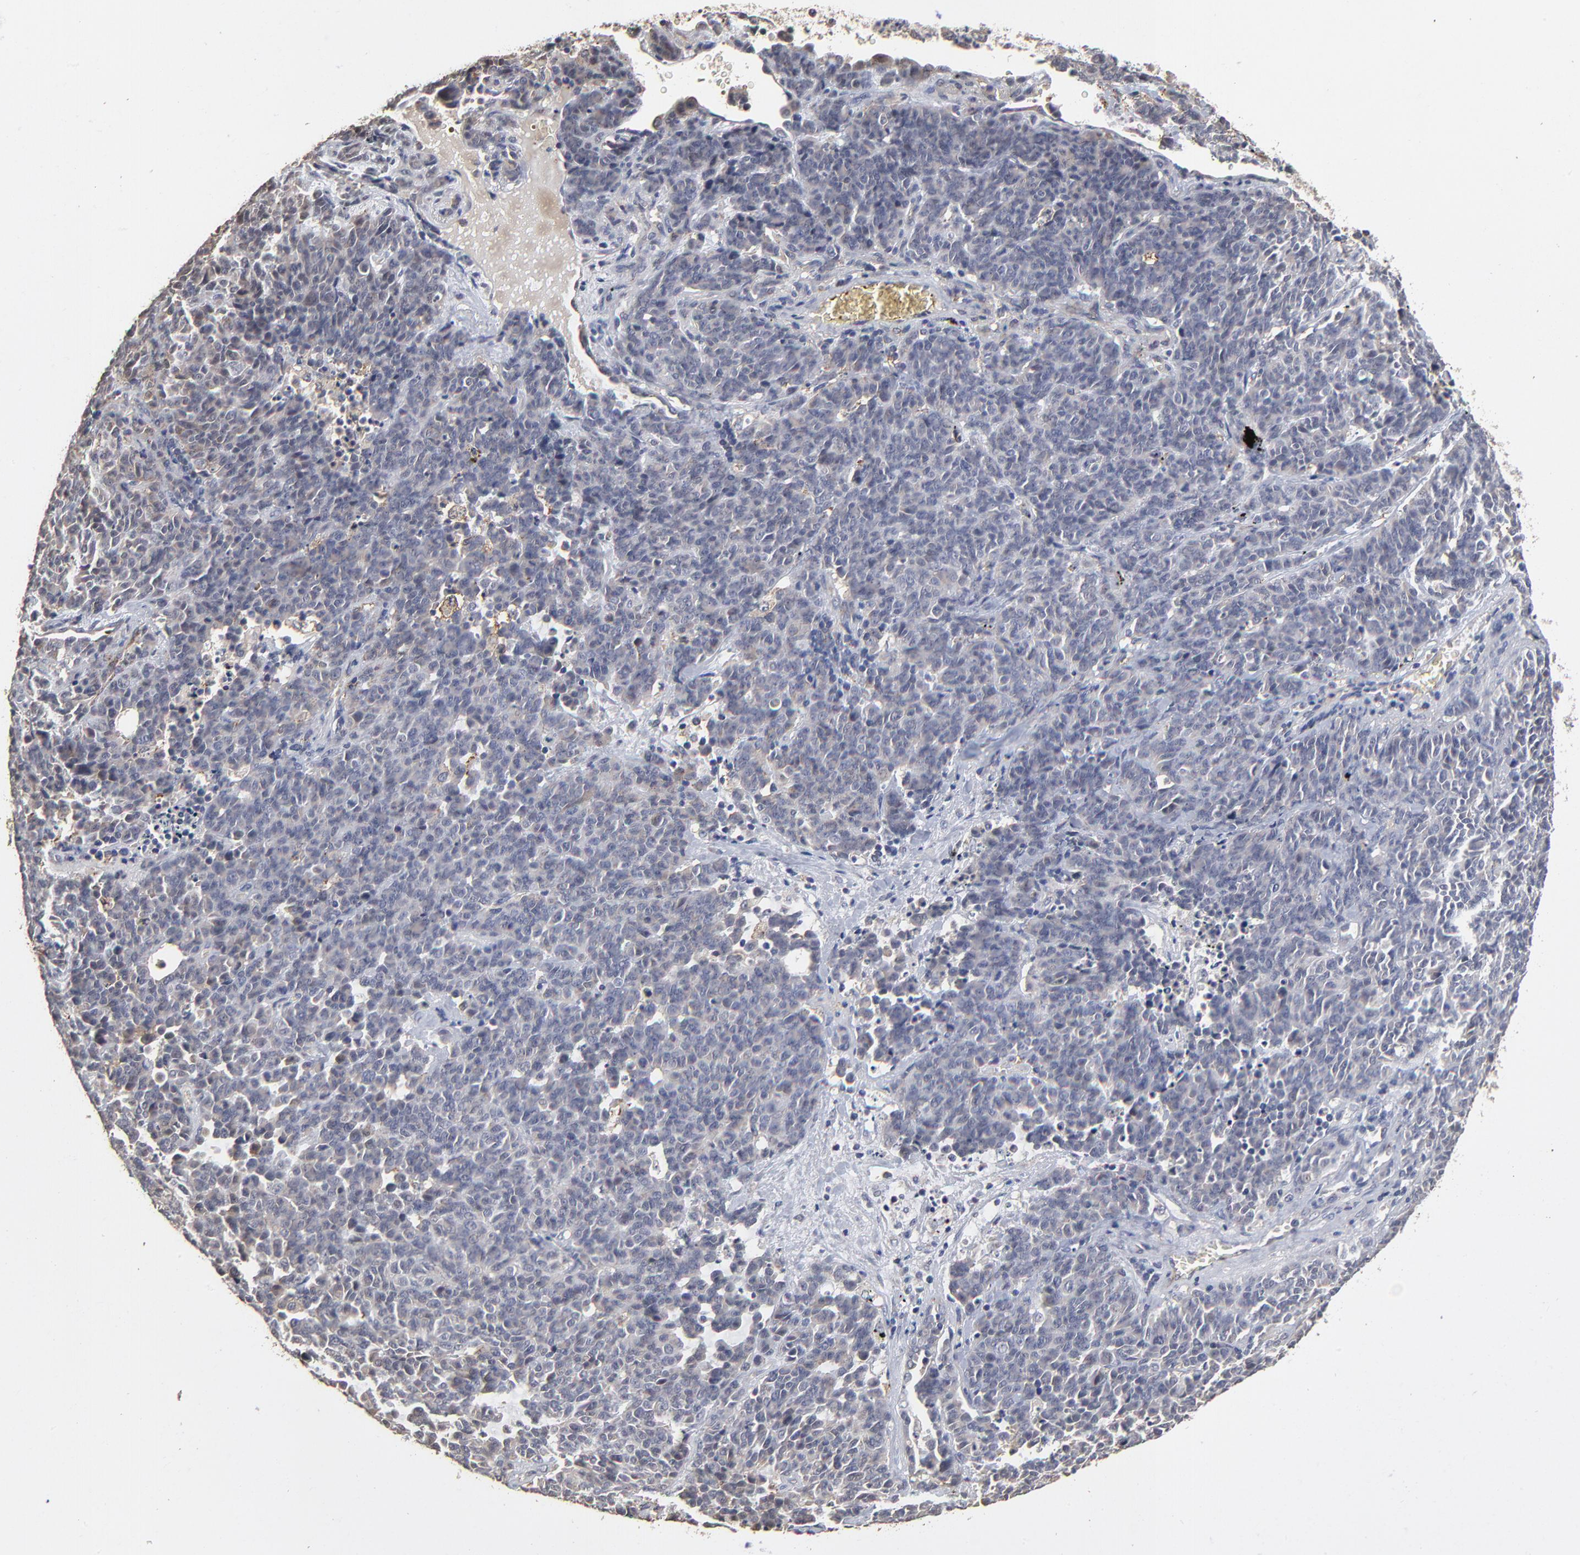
{"staining": {"intensity": "weak", "quantity": "<25%", "location": "cytoplasmic/membranous"}, "tissue": "lung cancer", "cell_type": "Tumor cells", "image_type": "cancer", "snomed": [{"axis": "morphology", "description": "Neoplasm, malignant, NOS"}, {"axis": "topography", "description": "Lung"}], "caption": "High power microscopy micrograph of an immunohistochemistry (IHC) histopathology image of malignant neoplasm (lung), revealing no significant expression in tumor cells.", "gene": "ASB8", "patient": {"sex": "female", "age": 58}}